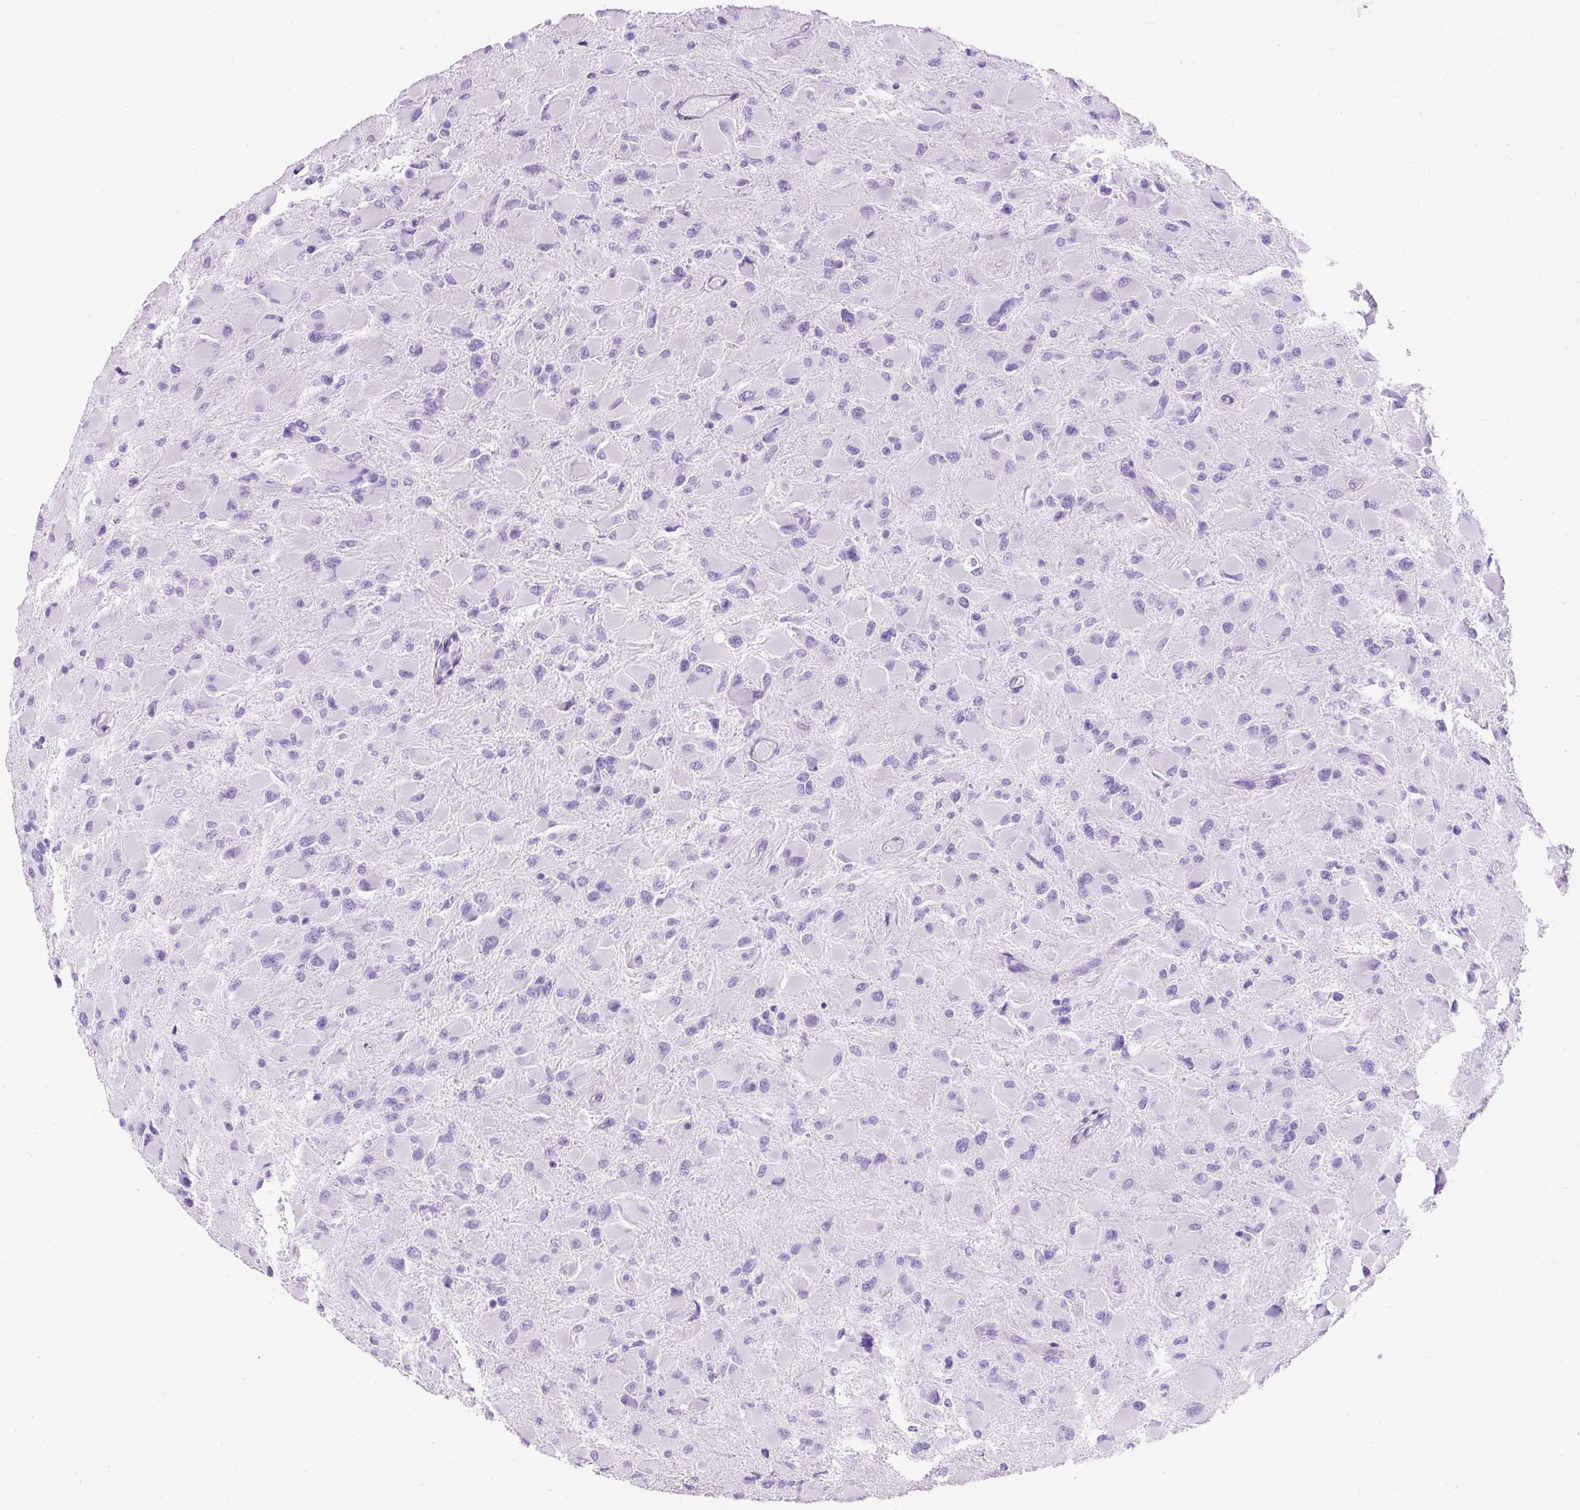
{"staining": {"intensity": "negative", "quantity": "none", "location": "none"}, "tissue": "glioma", "cell_type": "Tumor cells", "image_type": "cancer", "snomed": [{"axis": "morphology", "description": "Glioma, malignant, High grade"}, {"axis": "topography", "description": "Cerebral cortex"}], "caption": "This is a image of immunohistochemistry staining of glioma, which shows no staining in tumor cells.", "gene": "PVALB", "patient": {"sex": "female", "age": 36}}